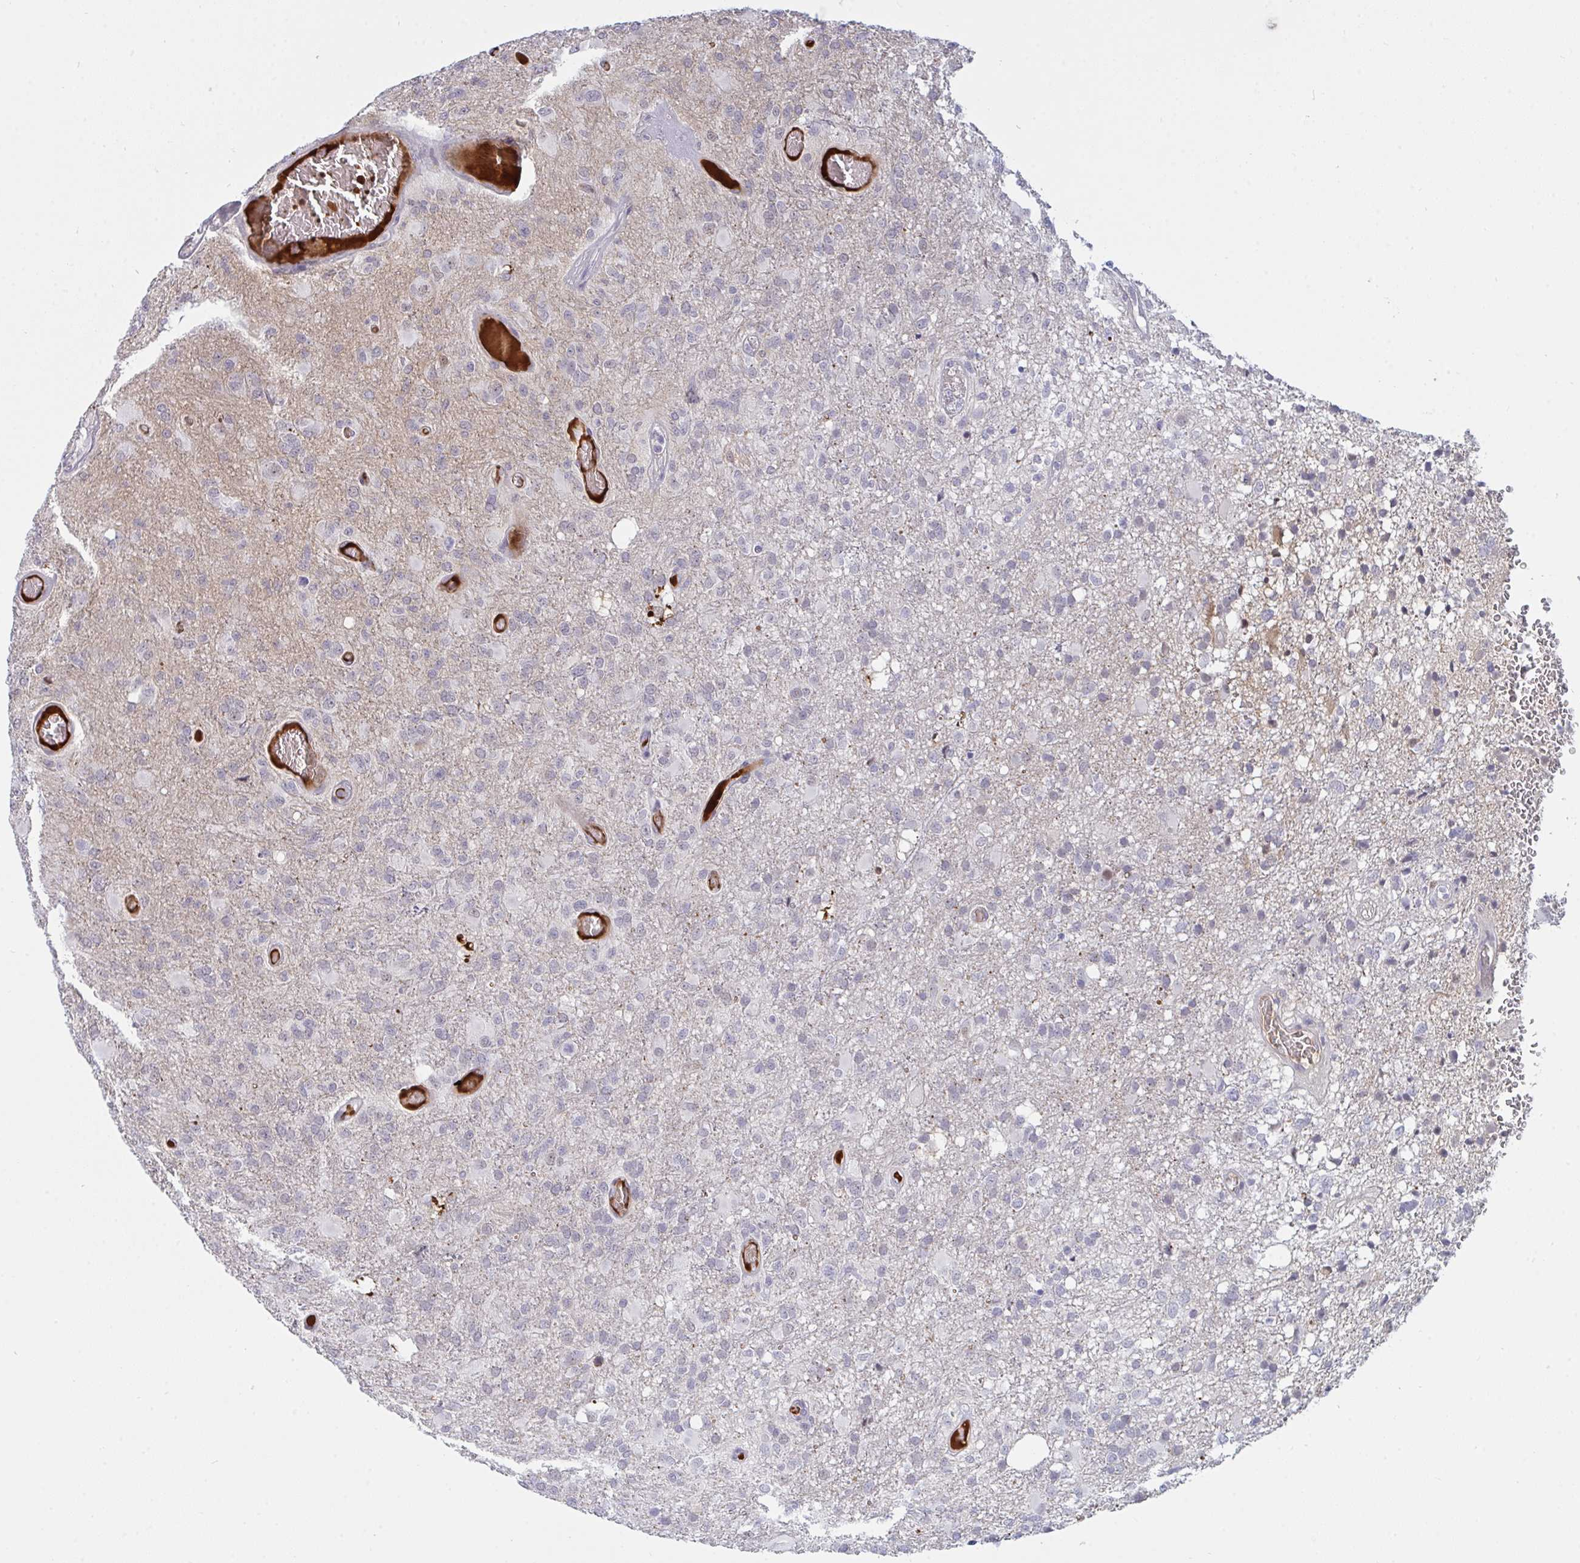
{"staining": {"intensity": "negative", "quantity": "none", "location": "none"}, "tissue": "glioma", "cell_type": "Tumor cells", "image_type": "cancer", "snomed": [{"axis": "morphology", "description": "Glioma, malignant, High grade"}, {"axis": "topography", "description": "Brain"}], "caption": "The micrograph demonstrates no staining of tumor cells in high-grade glioma (malignant). The staining is performed using DAB (3,3'-diaminobenzidine) brown chromogen with nuclei counter-stained in using hematoxylin.", "gene": "DSCAML1", "patient": {"sex": "female", "age": 74}}